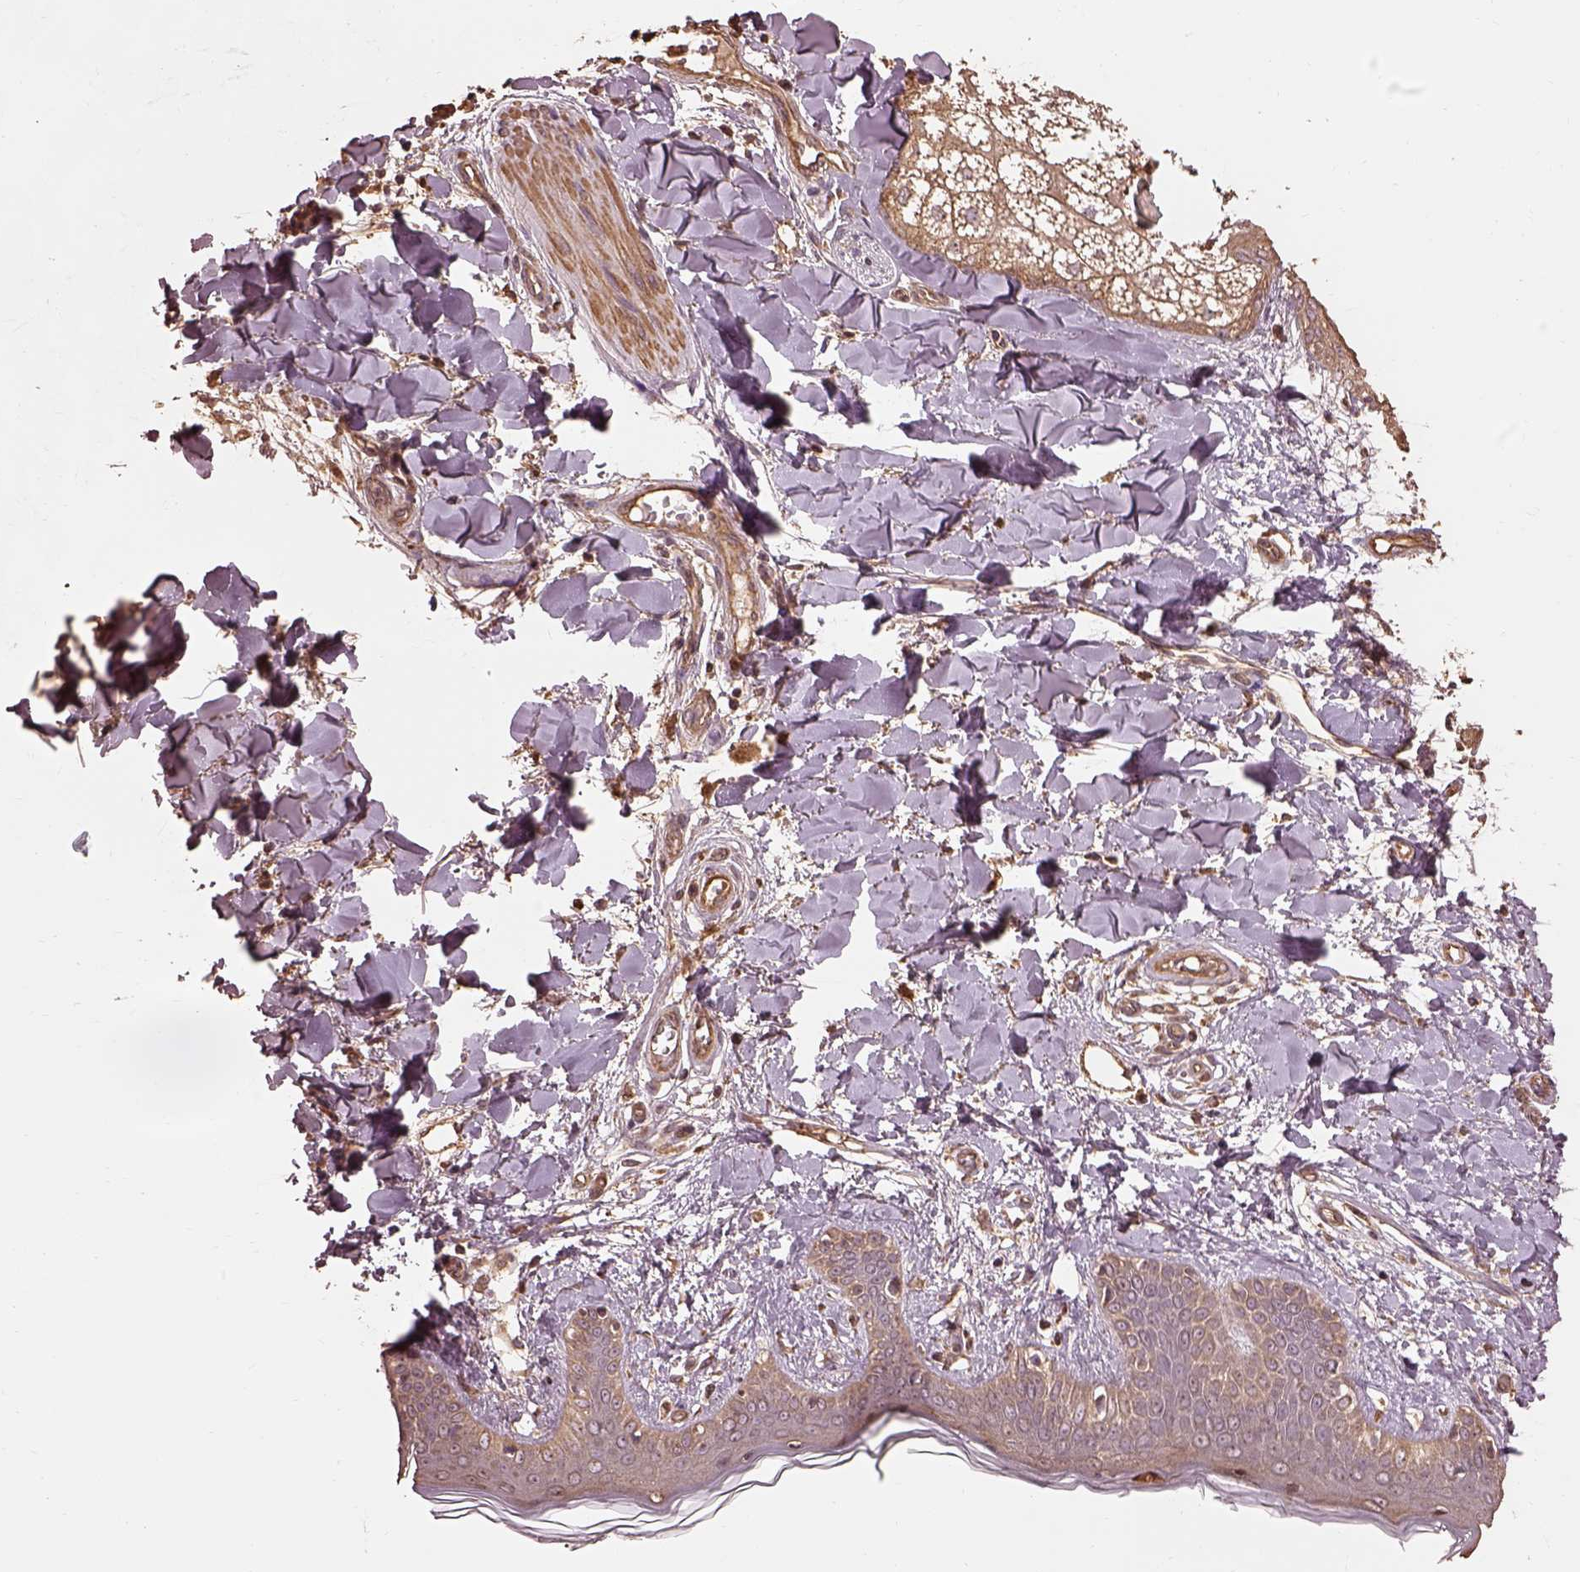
{"staining": {"intensity": "moderate", "quantity": "25%-75%", "location": "nuclear"}, "tissue": "skin", "cell_type": "Fibroblasts", "image_type": "normal", "snomed": [{"axis": "morphology", "description": "Normal tissue, NOS"}, {"axis": "topography", "description": "Skin"}], "caption": "IHC histopathology image of unremarkable skin stained for a protein (brown), which reveals medium levels of moderate nuclear expression in approximately 25%-75% of fibroblasts.", "gene": "METTL4", "patient": {"sex": "female", "age": 34}}